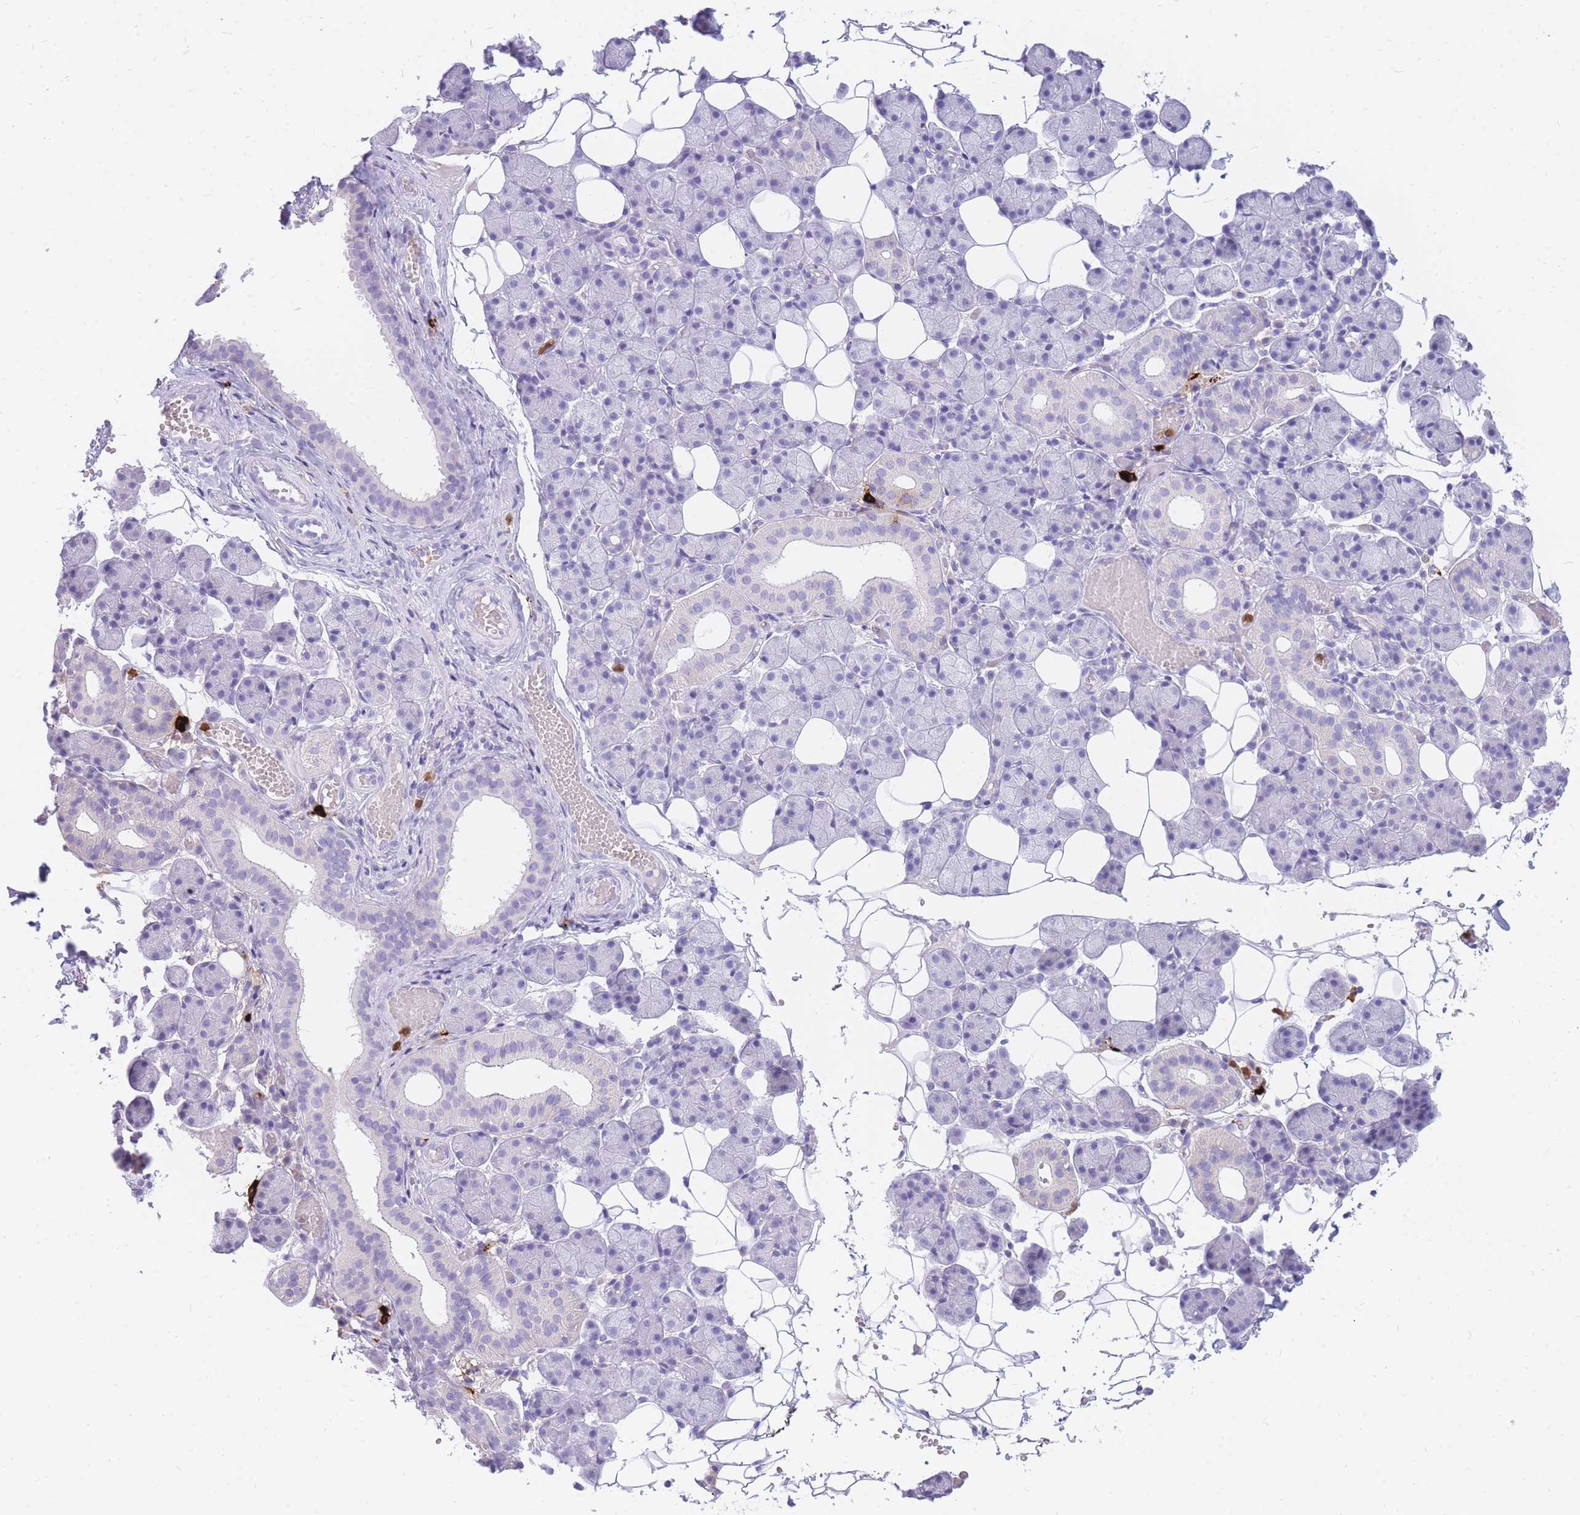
{"staining": {"intensity": "negative", "quantity": "none", "location": "none"}, "tissue": "salivary gland", "cell_type": "Glandular cells", "image_type": "normal", "snomed": [{"axis": "morphology", "description": "Normal tissue, NOS"}, {"axis": "topography", "description": "Salivary gland"}], "caption": "Normal salivary gland was stained to show a protein in brown. There is no significant expression in glandular cells. The staining was performed using DAB to visualize the protein expression in brown, while the nuclei were stained in blue with hematoxylin (Magnification: 20x).", "gene": "TPSAB1", "patient": {"sex": "female", "age": 33}}